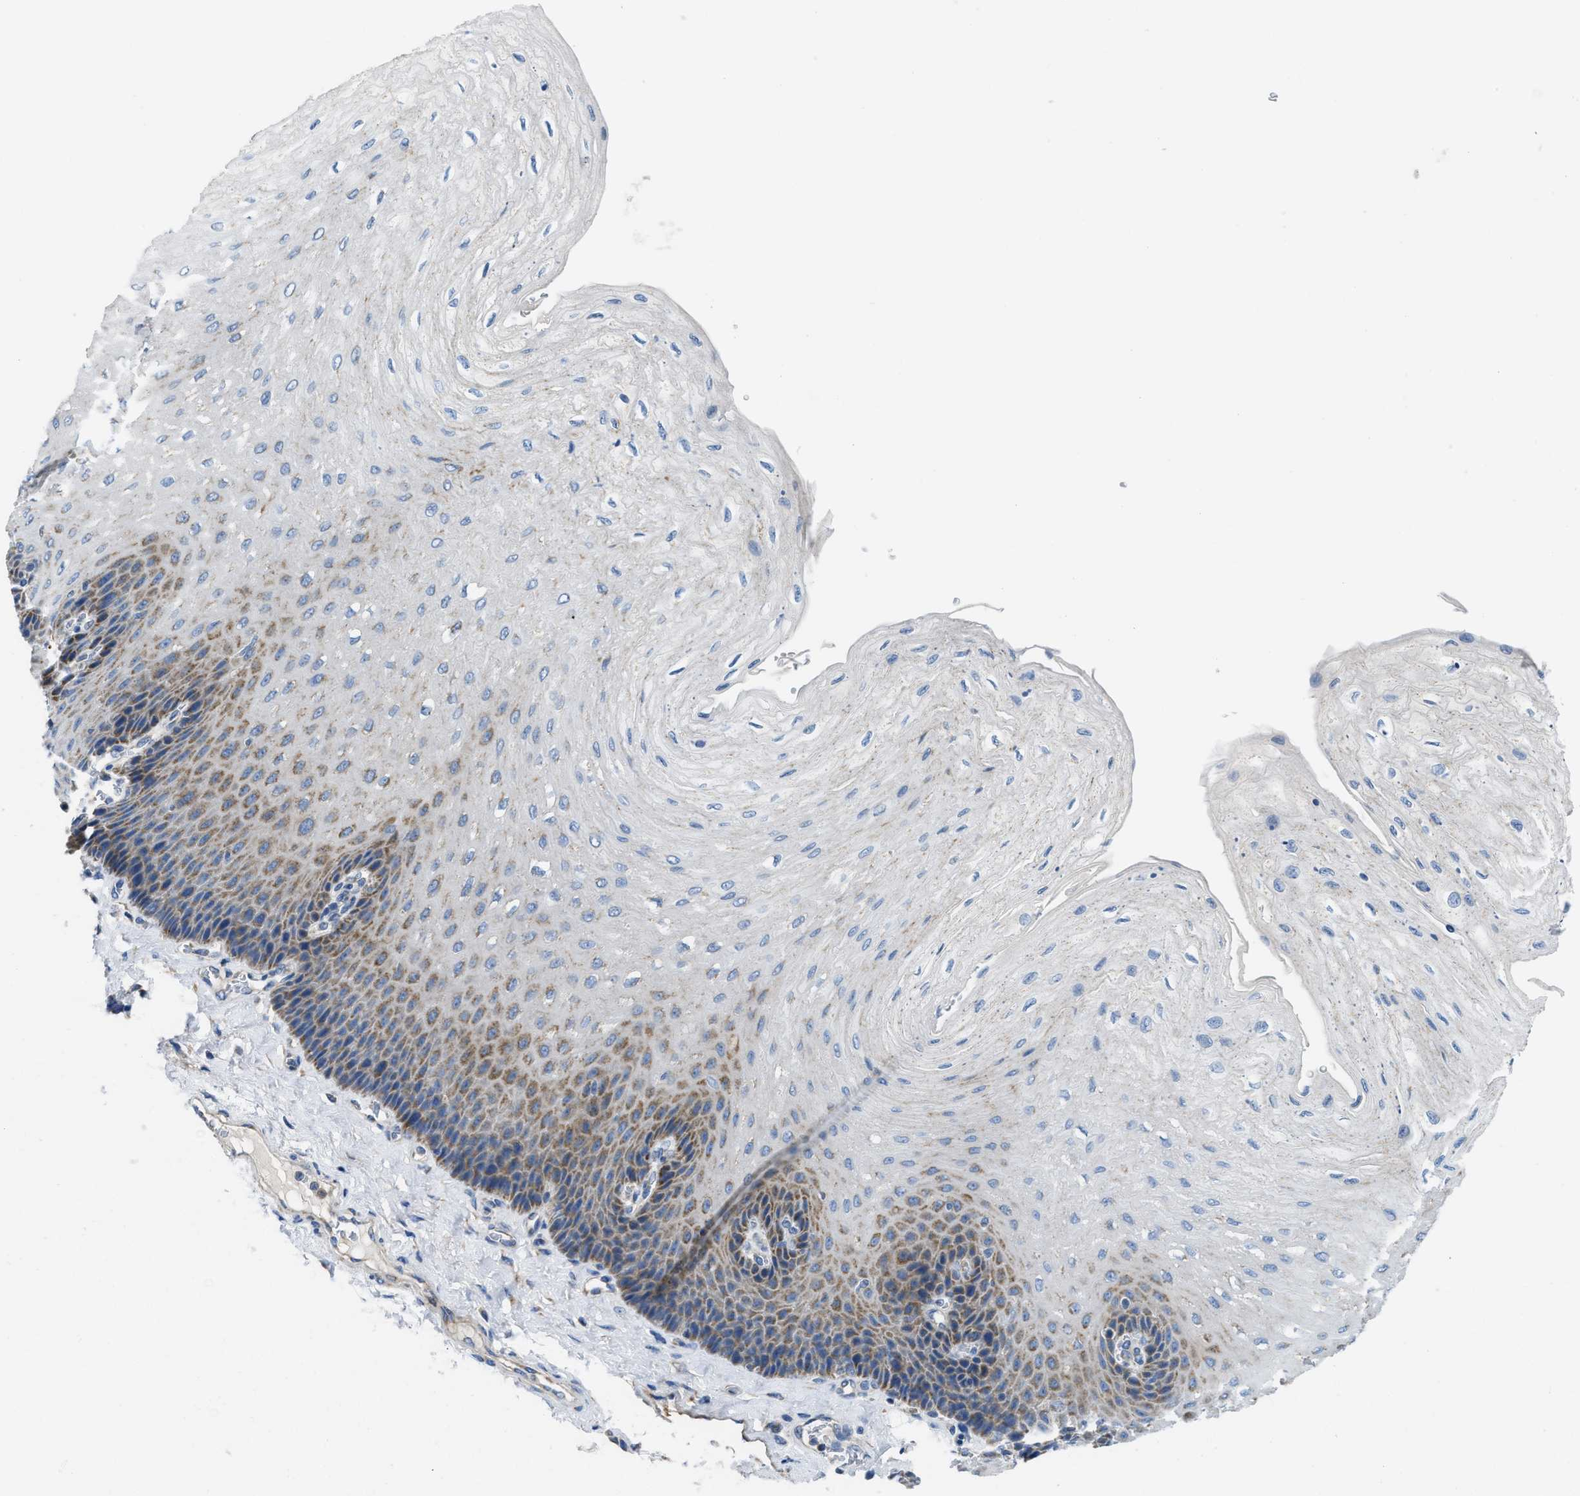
{"staining": {"intensity": "moderate", "quantity": "<25%", "location": "cytoplasmic/membranous"}, "tissue": "esophagus", "cell_type": "Squamous epithelial cells", "image_type": "normal", "snomed": [{"axis": "morphology", "description": "Normal tissue, NOS"}, {"axis": "topography", "description": "Esophagus"}], "caption": "A brown stain highlights moderate cytoplasmic/membranous positivity of a protein in squamous epithelial cells of normal human esophagus.", "gene": "SLC25A13", "patient": {"sex": "female", "age": 72}}